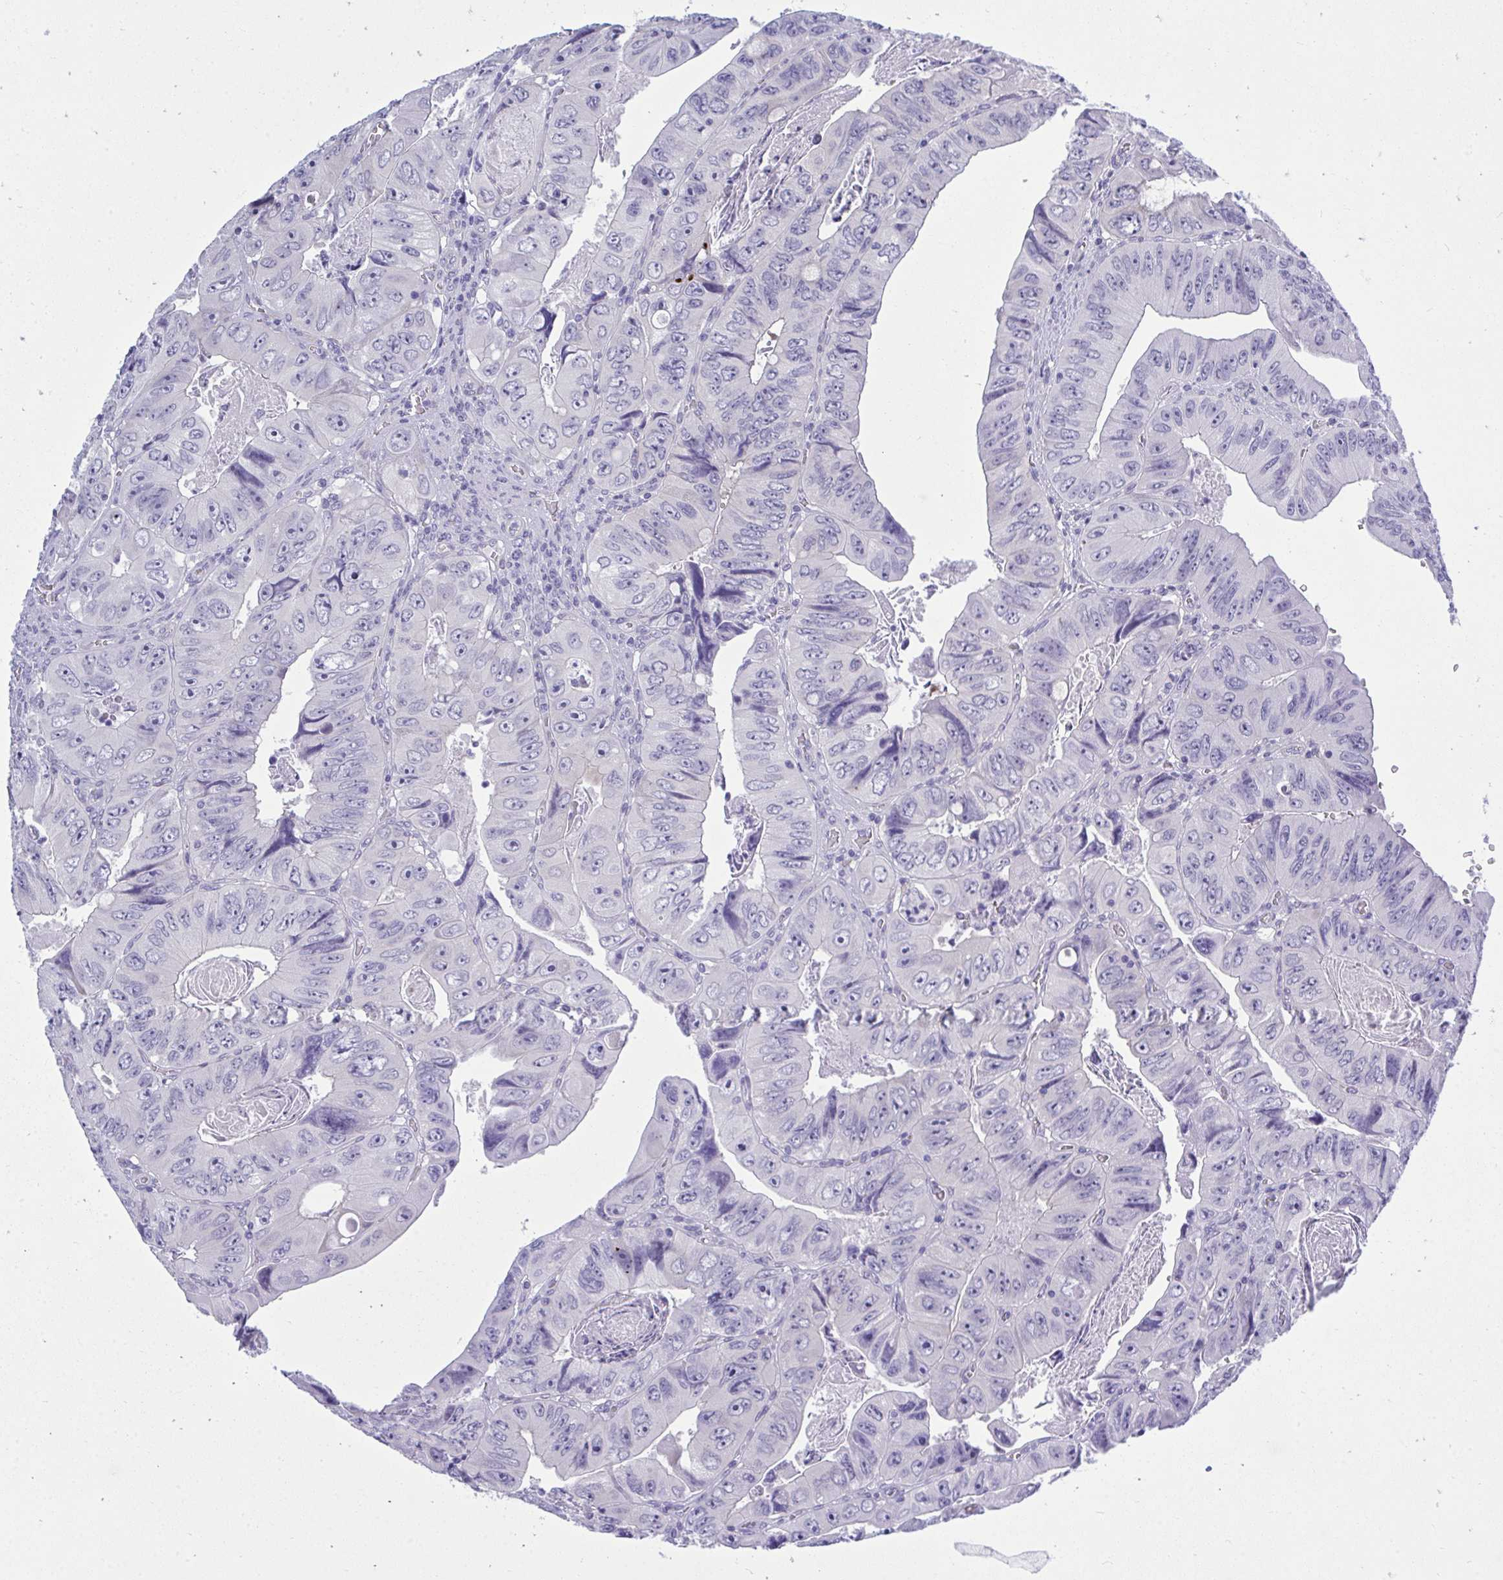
{"staining": {"intensity": "negative", "quantity": "none", "location": "none"}, "tissue": "colorectal cancer", "cell_type": "Tumor cells", "image_type": "cancer", "snomed": [{"axis": "morphology", "description": "Adenocarcinoma, NOS"}, {"axis": "topography", "description": "Colon"}], "caption": "The micrograph demonstrates no staining of tumor cells in colorectal cancer. (Stains: DAB immunohistochemistry (IHC) with hematoxylin counter stain, Microscopy: brightfield microscopy at high magnification).", "gene": "MED9", "patient": {"sex": "female", "age": 84}}